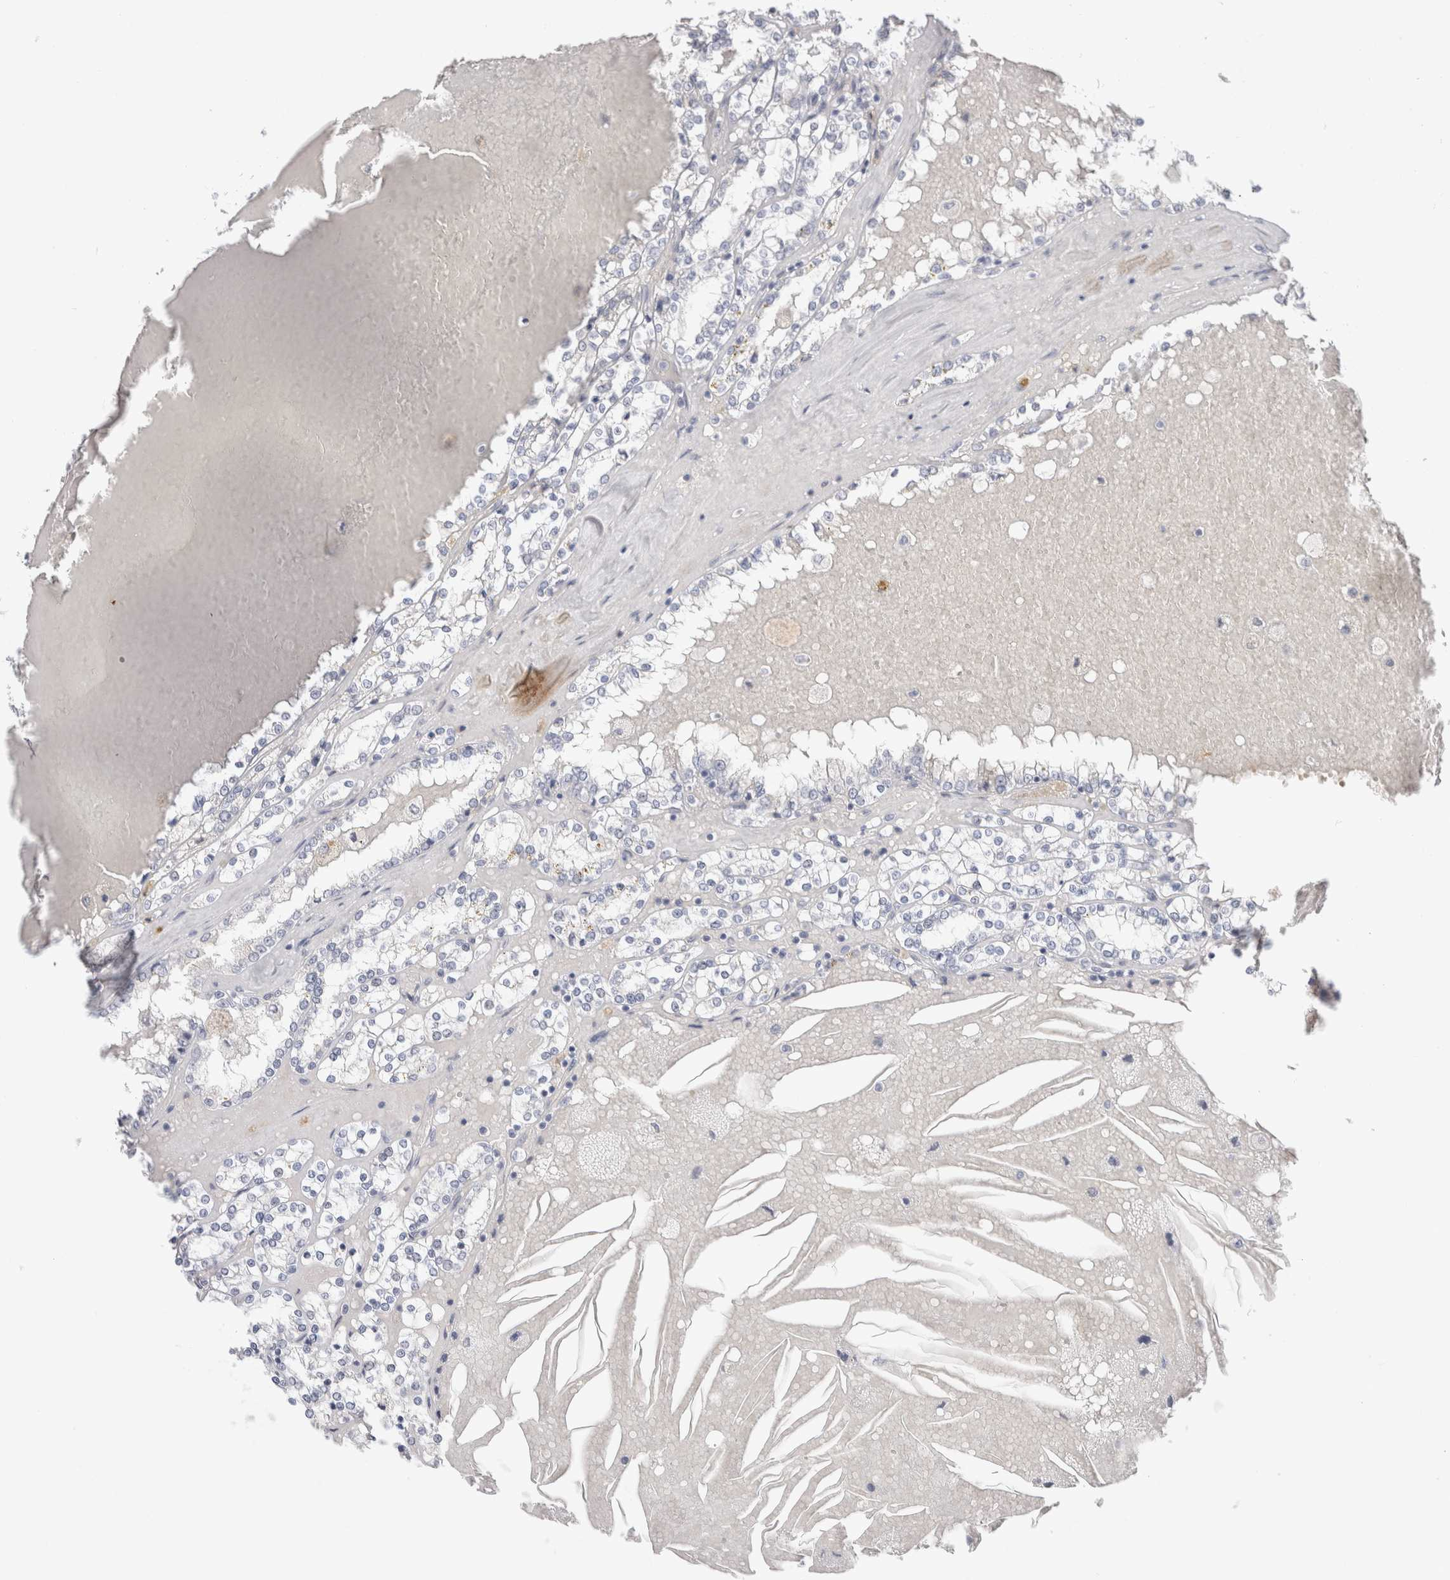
{"staining": {"intensity": "negative", "quantity": "none", "location": "none"}, "tissue": "renal cancer", "cell_type": "Tumor cells", "image_type": "cancer", "snomed": [{"axis": "morphology", "description": "Adenocarcinoma, NOS"}, {"axis": "topography", "description": "Kidney"}], "caption": "An immunohistochemistry image of renal adenocarcinoma is shown. There is no staining in tumor cells of renal adenocarcinoma. The staining was performed using DAB to visualize the protein expression in brown, while the nuclei were stained in blue with hematoxylin (Magnification: 20x).", "gene": "AFP", "patient": {"sex": "female", "age": 56}}